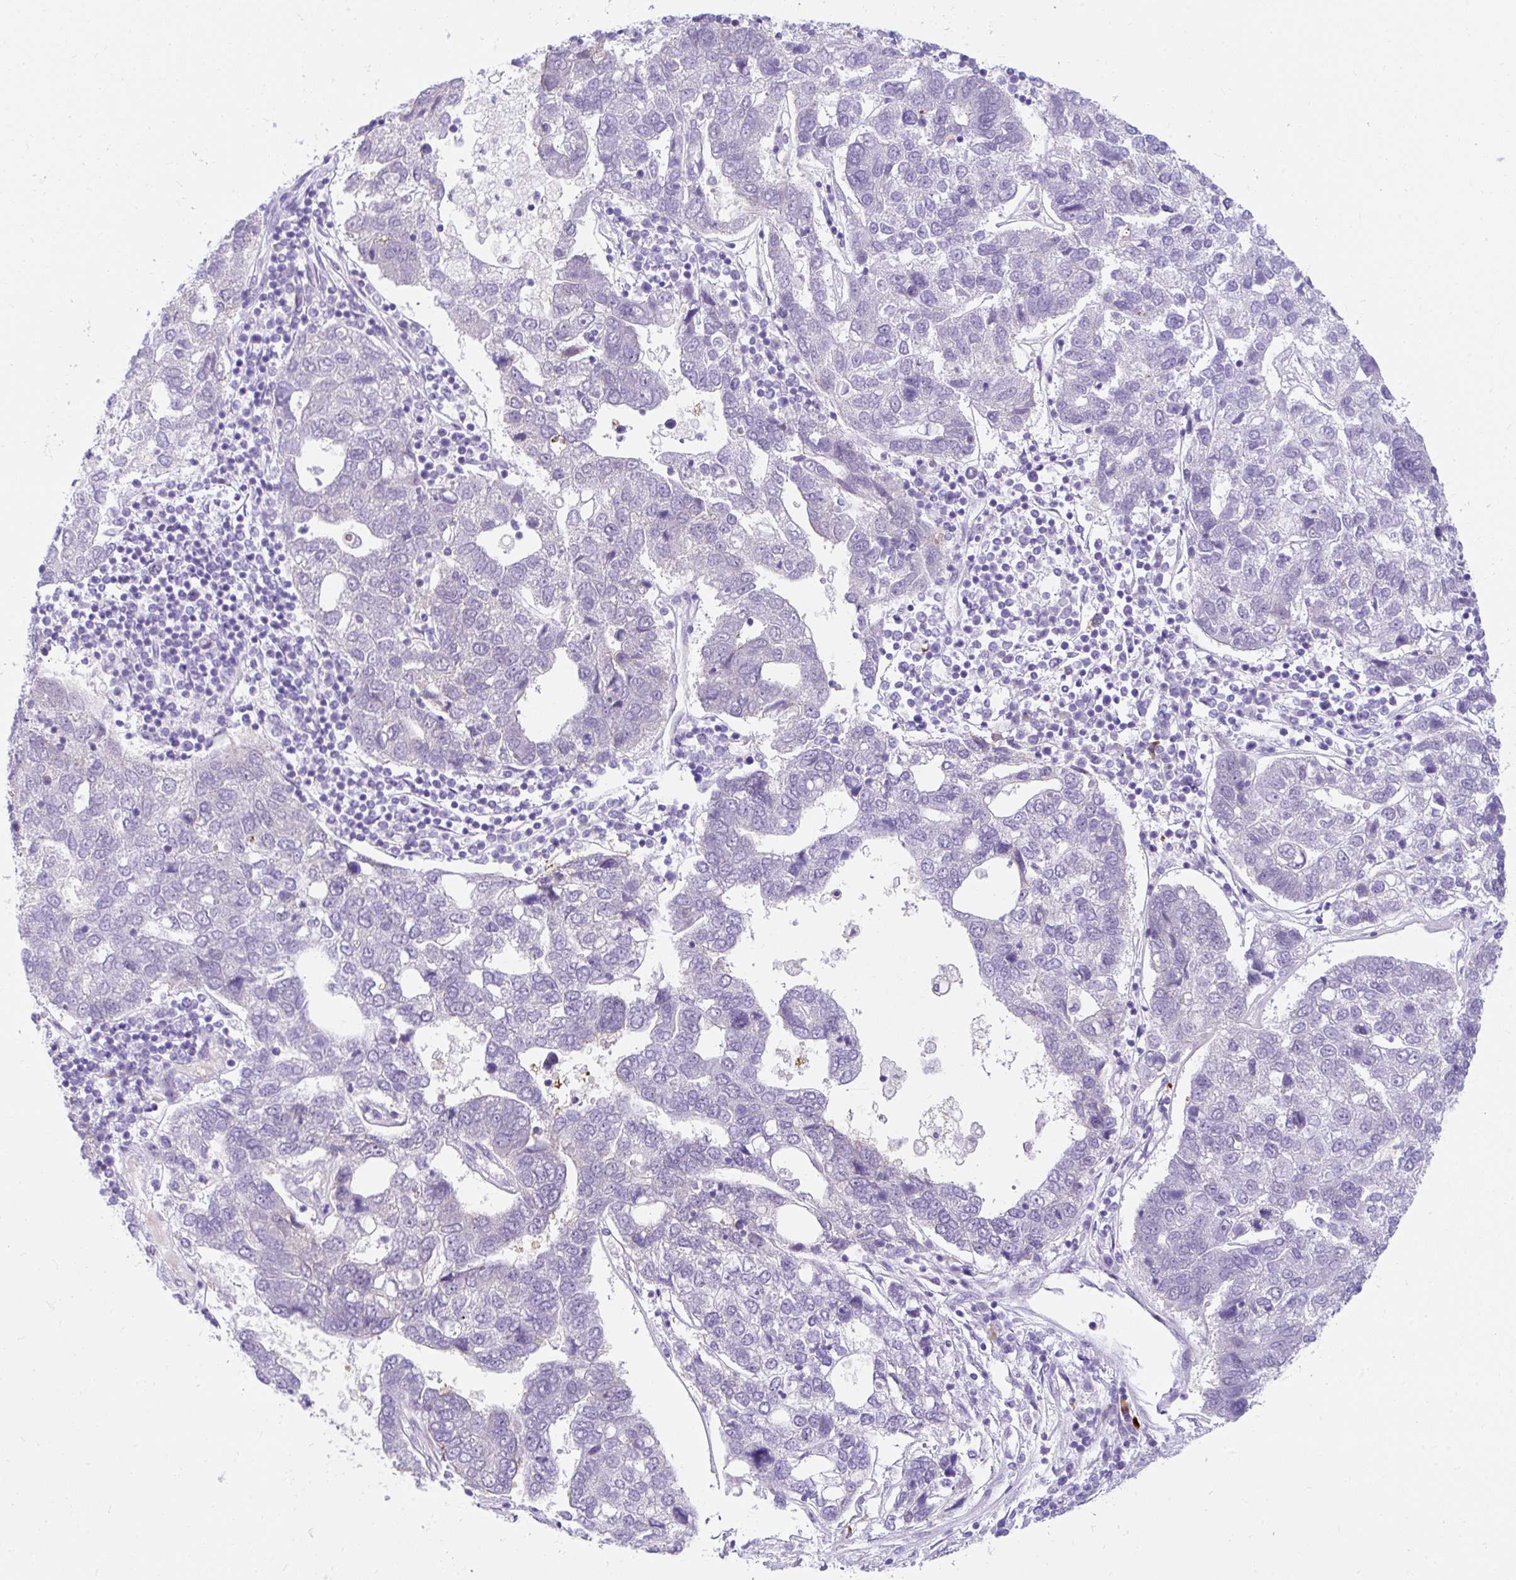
{"staining": {"intensity": "negative", "quantity": "none", "location": "none"}, "tissue": "pancreatic cancer", "cell_type": "Tumor cells", "image_type": "cancer", "snomed": [{"axis": "morphology", "description": "Adenocarcinoma, NOS"}, {"axis": "topography", "description": "Pancreas"}], "caption": "Immunohistochemistry histopathology image of neoplastic tissue: human pancreatic adenocarcinoma stained with DAB exhibits no significant protein positivity in tumor cells.", "gene": "GOLGA8A", "patient": {"sex": "female", "age": 61}}